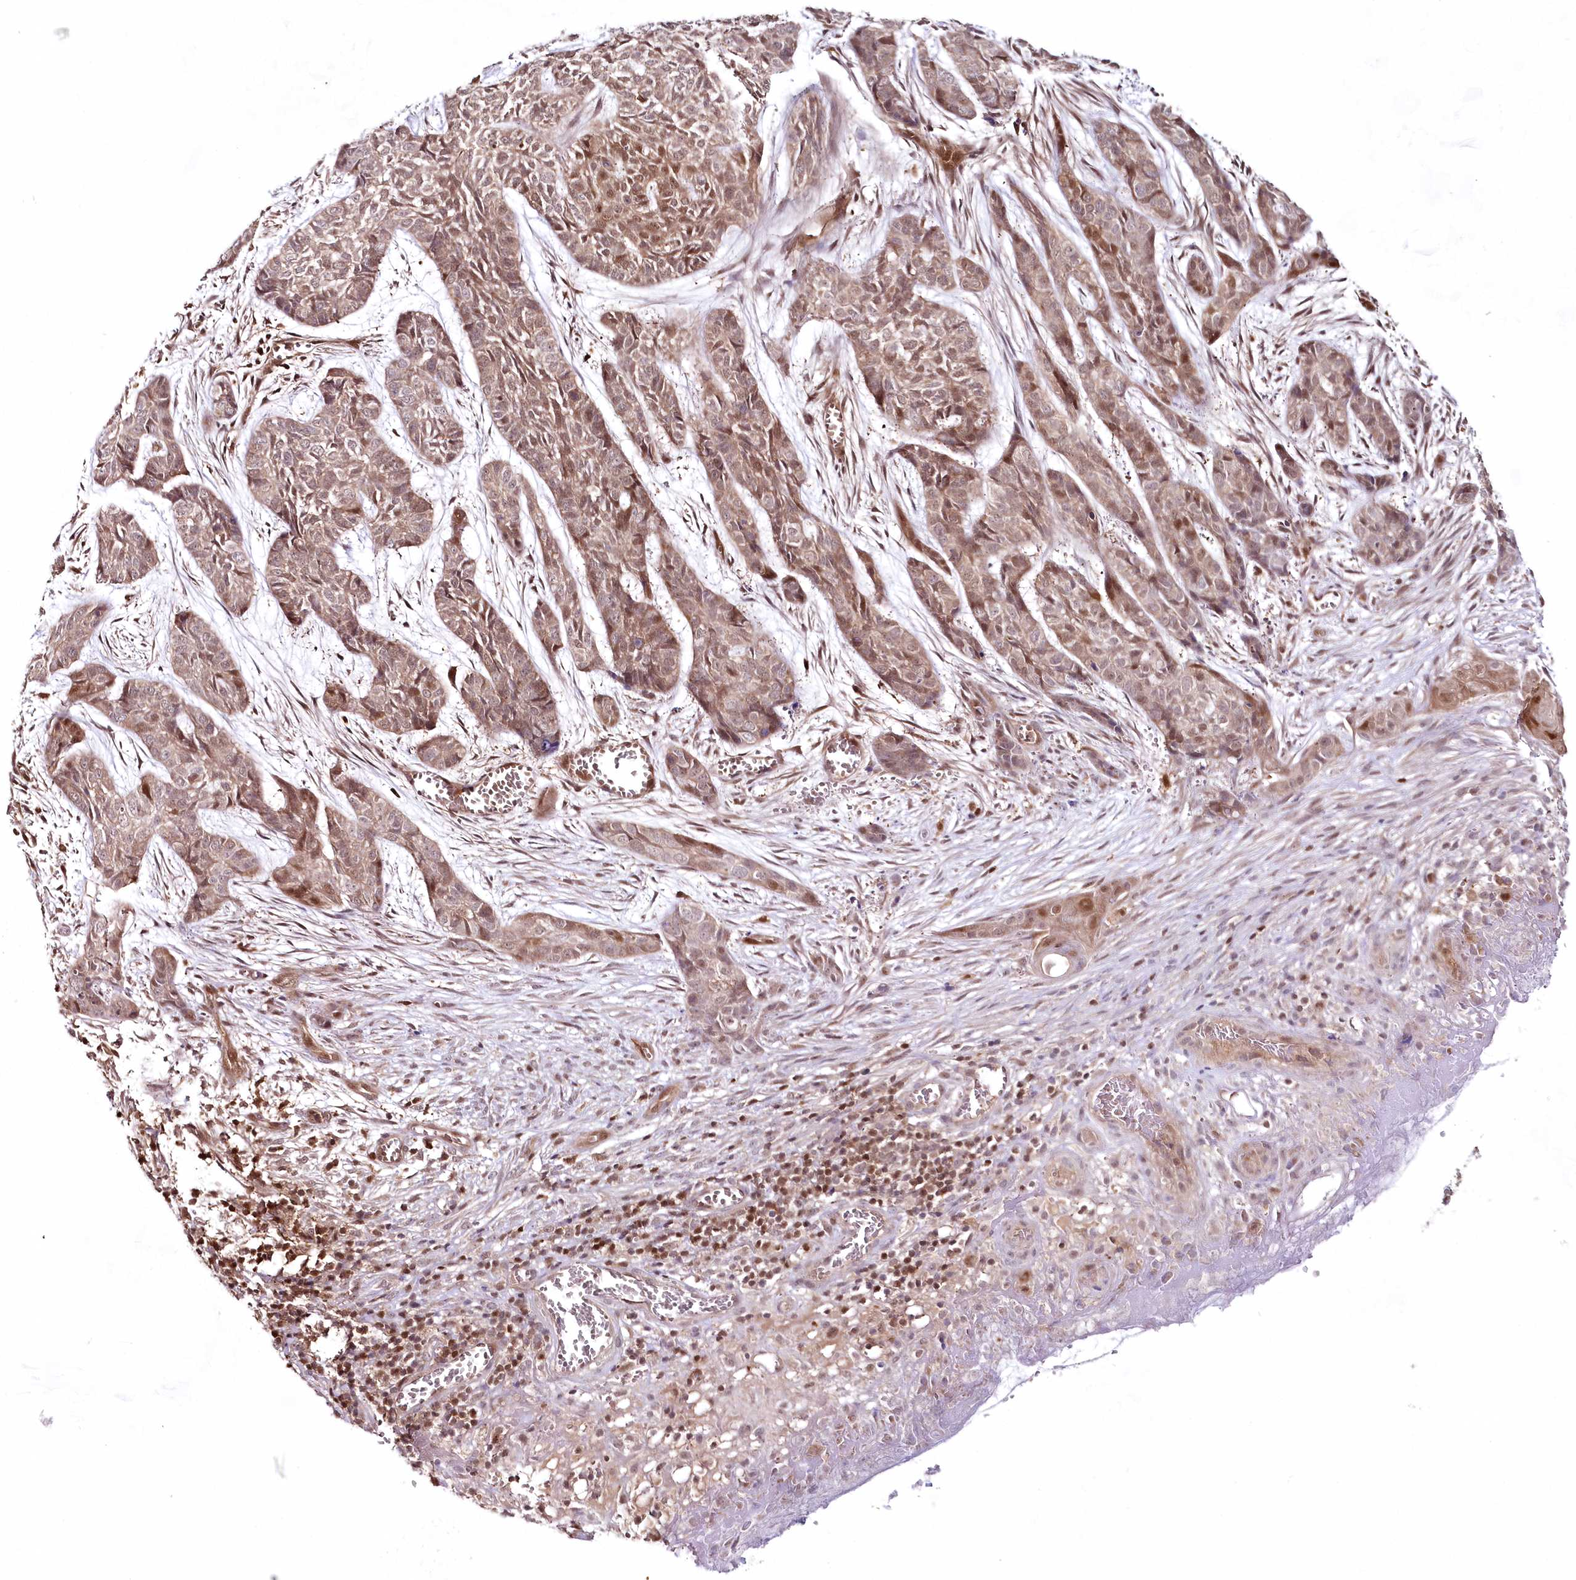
{"staining": {"intensity": "moderate", "quantity": "25%-75%", "location": "cytoplasmic/membranous,nuclear"}, "tissue": "skin cancer", "cell_type": "Tumor cells", "image_type": "cancer", "snomed": [{"axis": "morphology", "description": "Basal cell carcinoma"}, {"axis": "topography", "description": "Skin"}], "caption": "Immunohistochemistry (IHC) of human skin cancer (basal cell carcinoma) demonstrates medium levels of moderate cytoplasmic/membranous and nuclear positivity in about 25%-75% of tumor cells.", "gene": "IMPA1", "patient": {"sex": "female", "age": 64}}